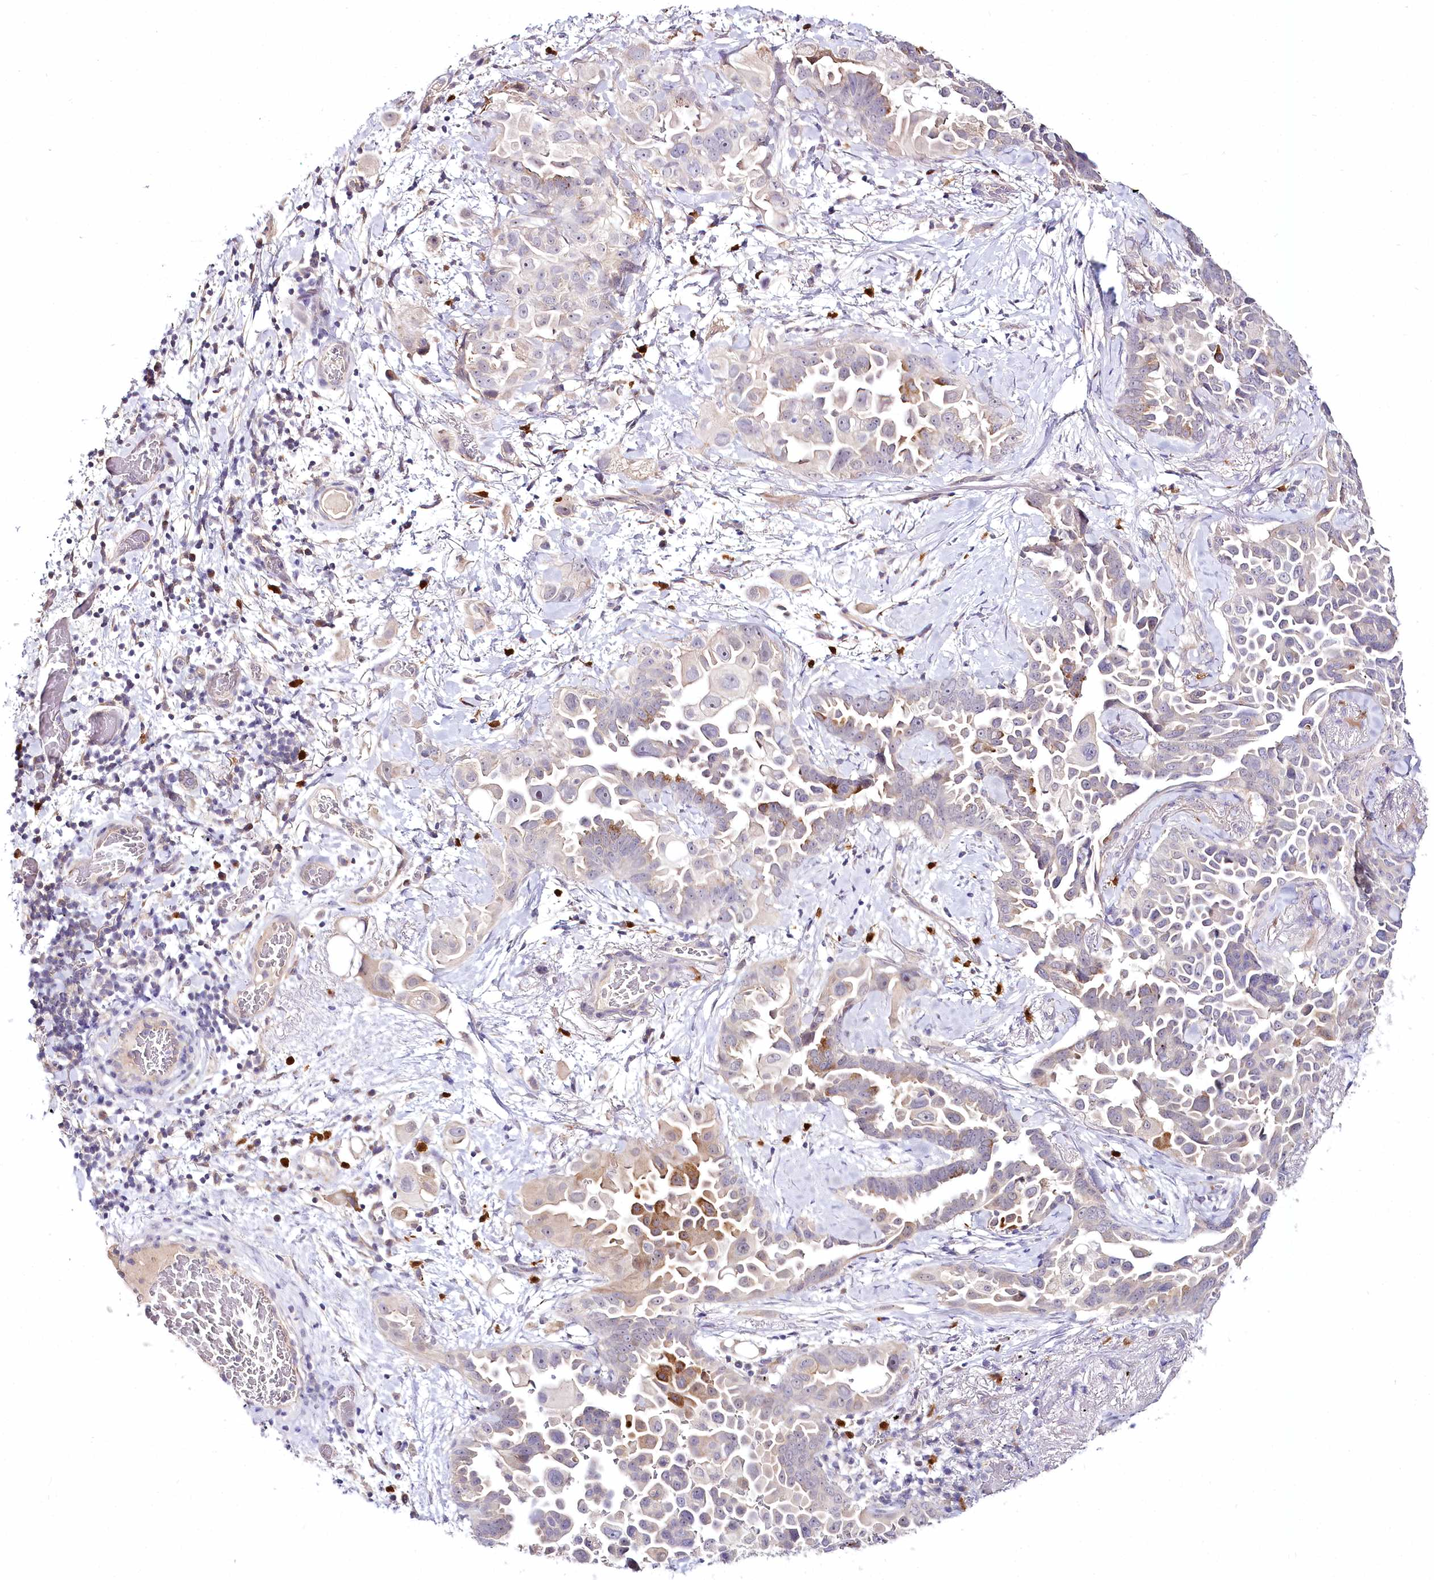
{"staining": {"intensity": "moderate", "quantity": "<25%", "location": "cytoplasmic/membranous"}, "tissue": "lung cancer", "cell_type": "Tumor cells", "image_type": "cancer", "snomed": [{"axis": "morphology", "description": "Adenocarcinoma, NOS"}, {"axis": "topography", "description": "Lung"}], "caption": "Immunohistochemical staining of human adenocarcinoma (lung) demonstrates low levels of moderate cytoplasmic/membranous staining in about <25% of tumor cells.", "gene": "VWA5A", "patient": {"sex": "female", "age": 67}}